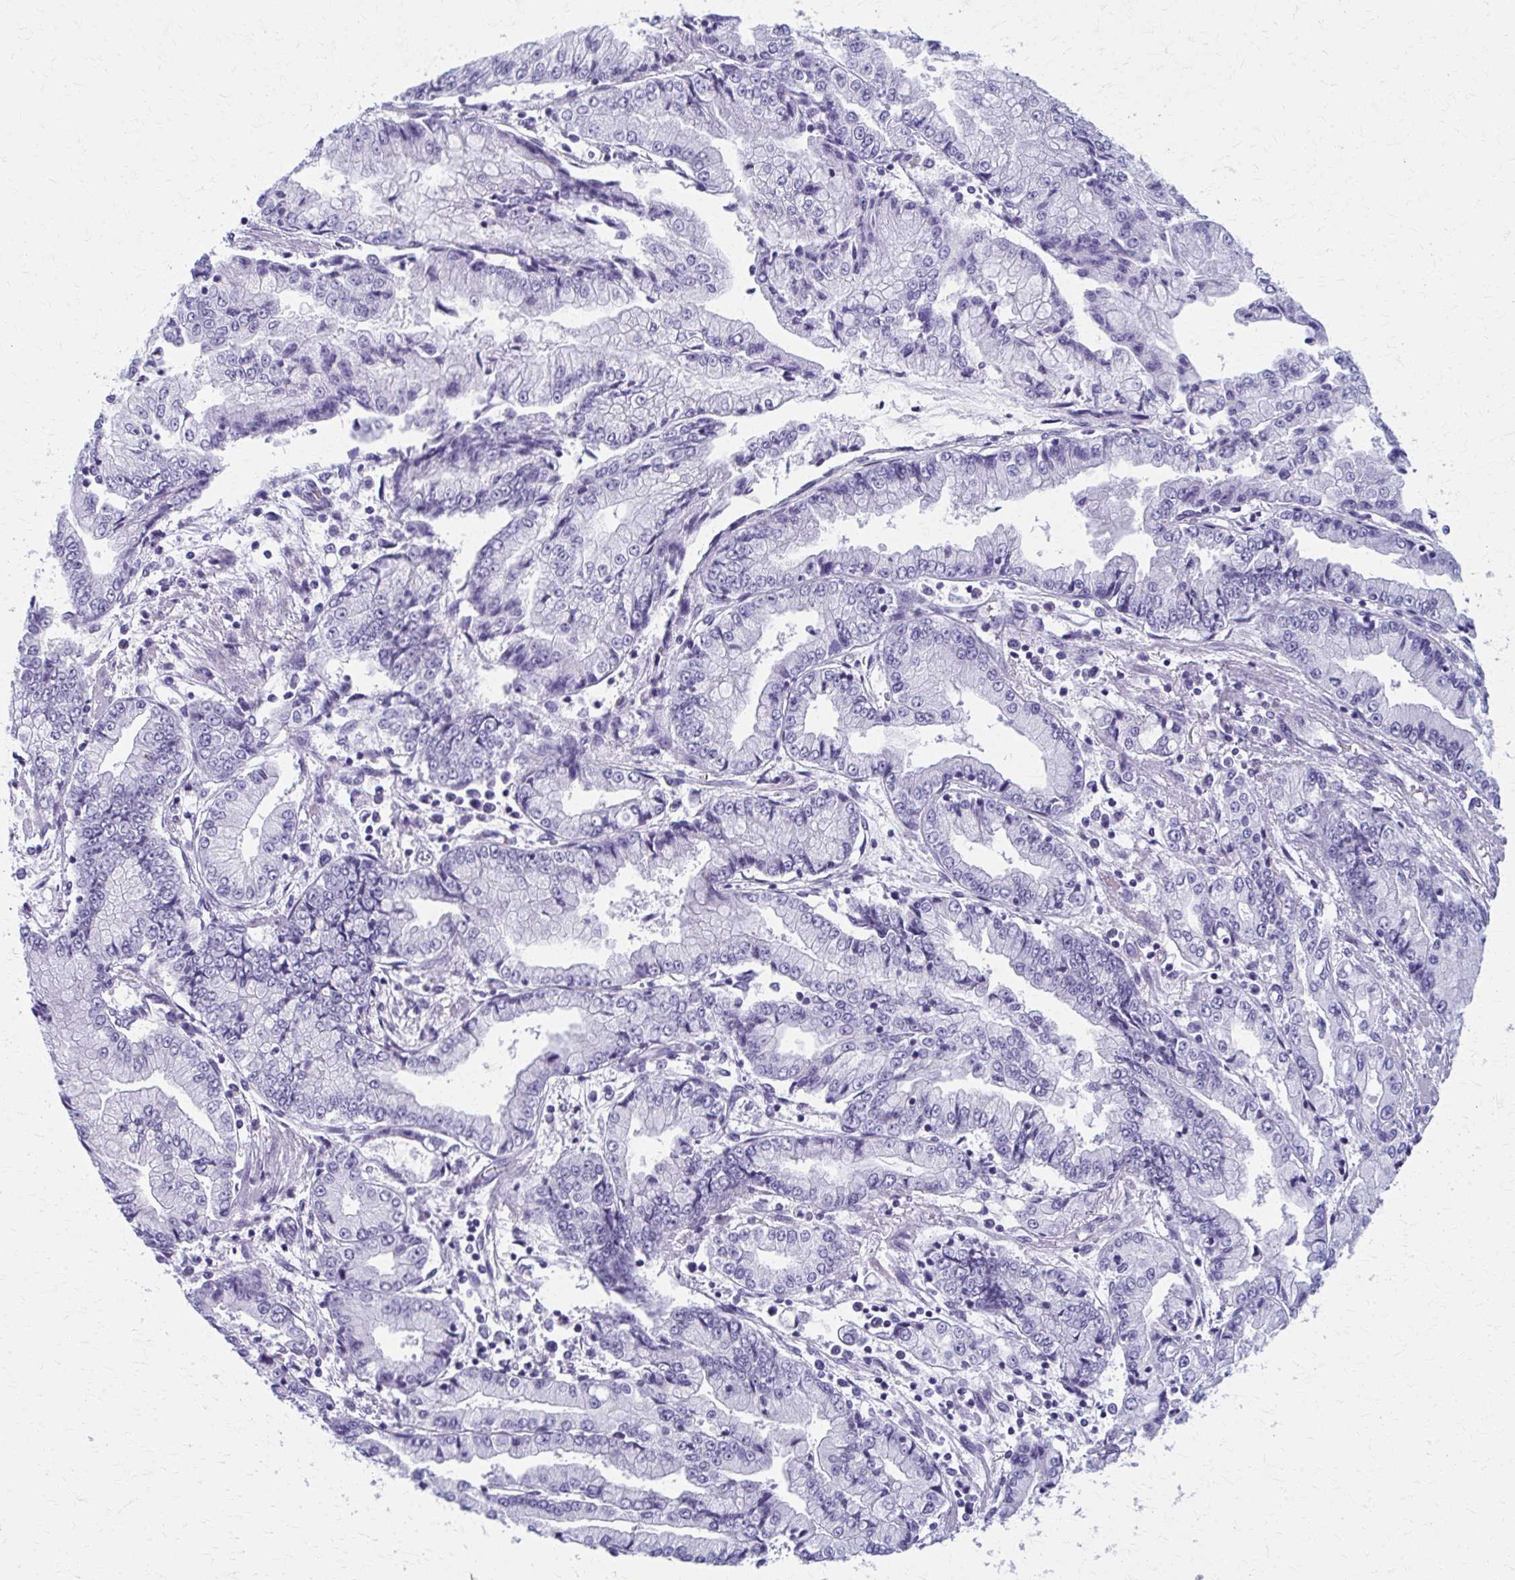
{"staining": {"intensity": "negative", "quantity": "none", "location": "none"}, "tissue": "stomach cancer", "cell_type": "Tumor cells", "image_type": "cancer", "snomed": [{"axis": "morphology", "description": "Adenocarcinoma, NOS"}, {"axis": "topography", "description": "Stomach, upper"}], "caption": "The photomicrograph demonstrates no significant positivity in tumor cells of stomach cancer.", "gene": "MPLKIP", "patient": {"sex": "female", "age": 74}}